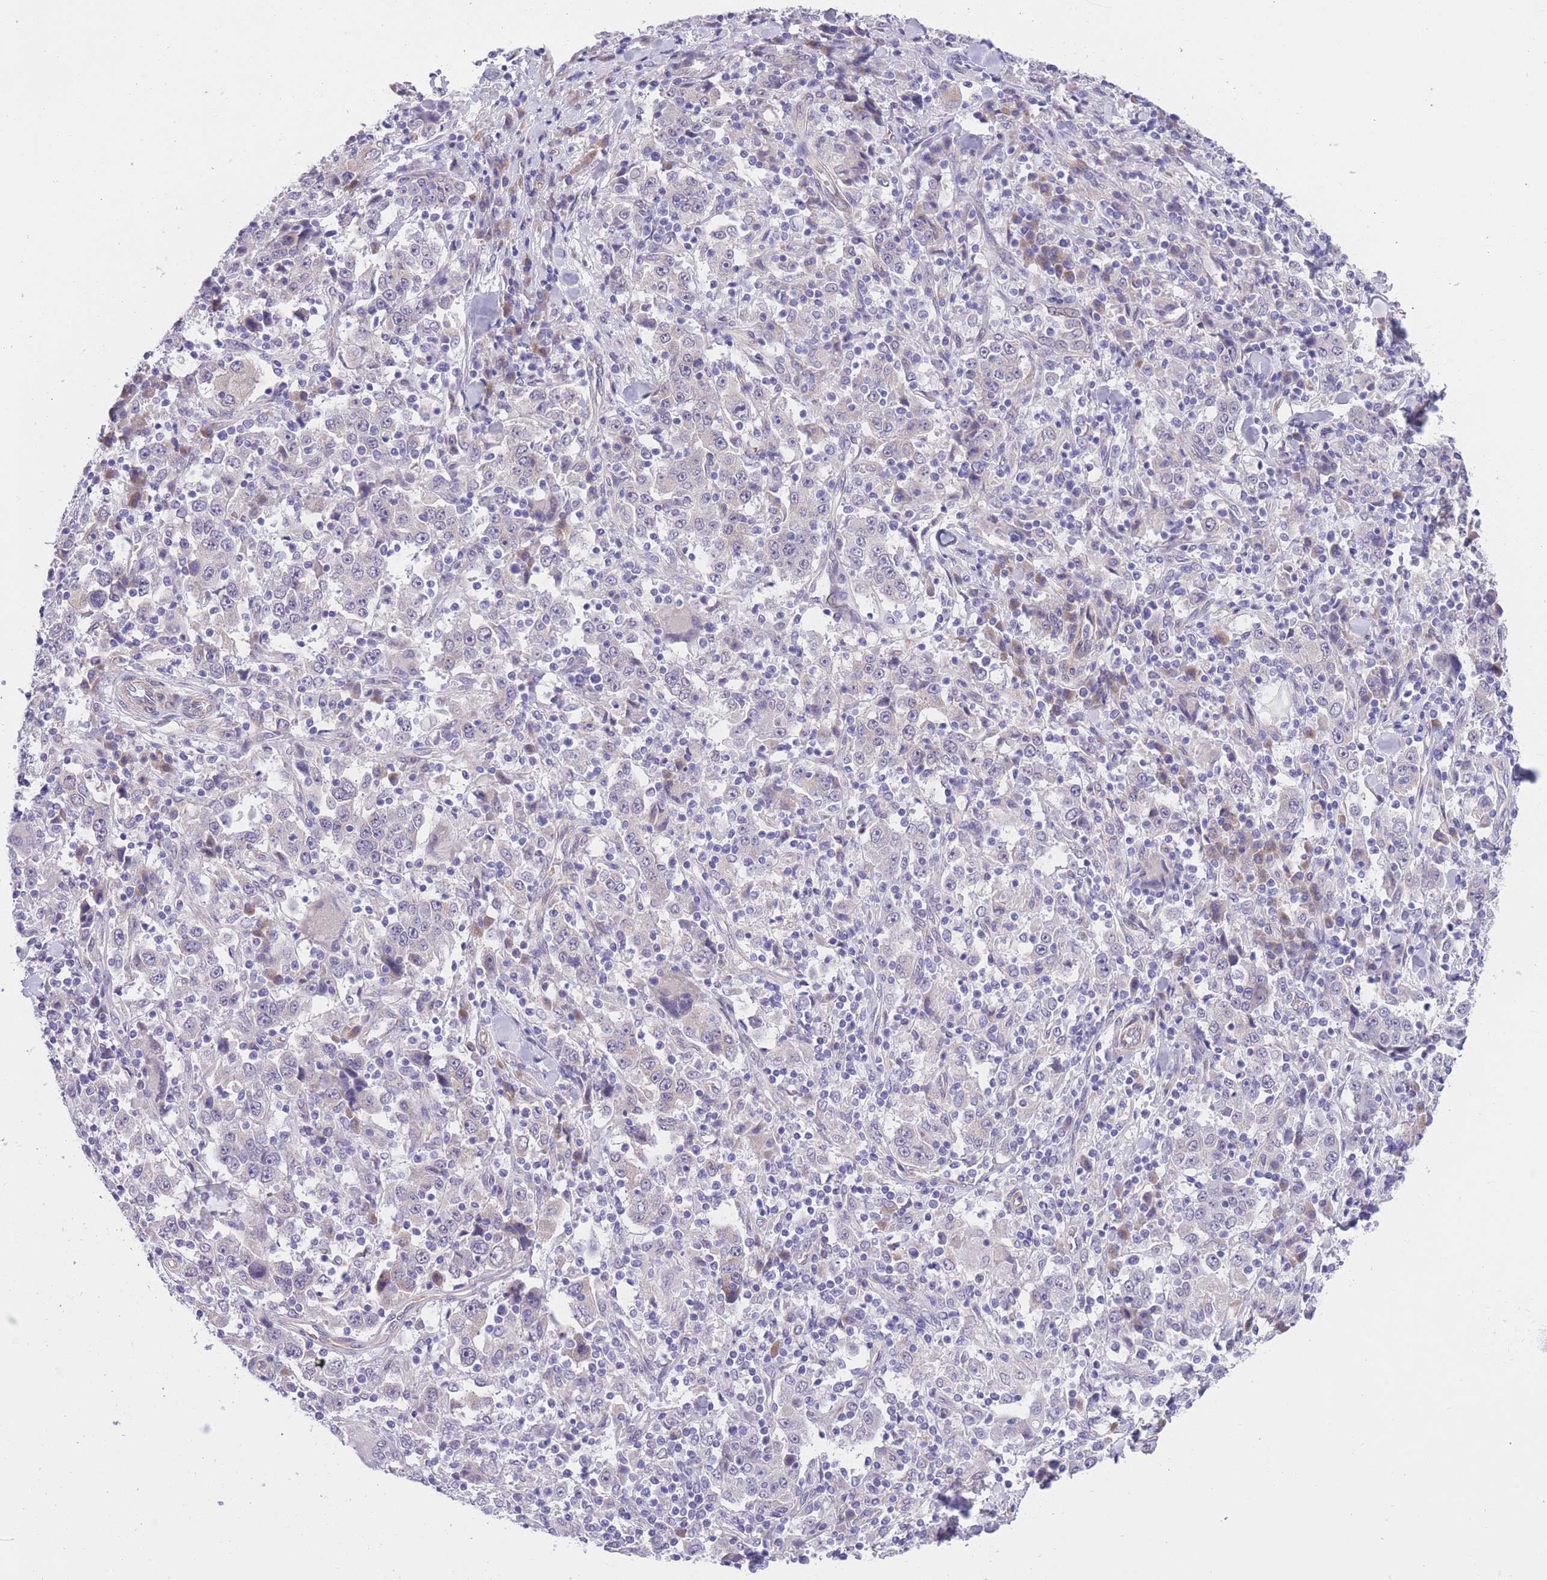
{"staining": {"intensity": "negative", "quantity": "none", "location": "none"}, "tissue": "stomach cancer", "cell_type": "Tumor cells", "image_type": "cancer", "snomed": [{"axis": "morphology", "description": "Normal tissue, NOS"}, {"axis": "morphology", "description": "Adenocarcinoma, NOS"}, {"axis": "topography", "description": "Stomach, upper"}, {"axis": "topography", "description": "Stomach"}], "caption": "DAB (3,3'-diaminobenzidine) immunohistochemical staining of stomach cancer (adenocarcinoma) shows no significant expression in tumor cells.", "gene": "WWOX", "patient": {"sex": "male", "age": 59}}